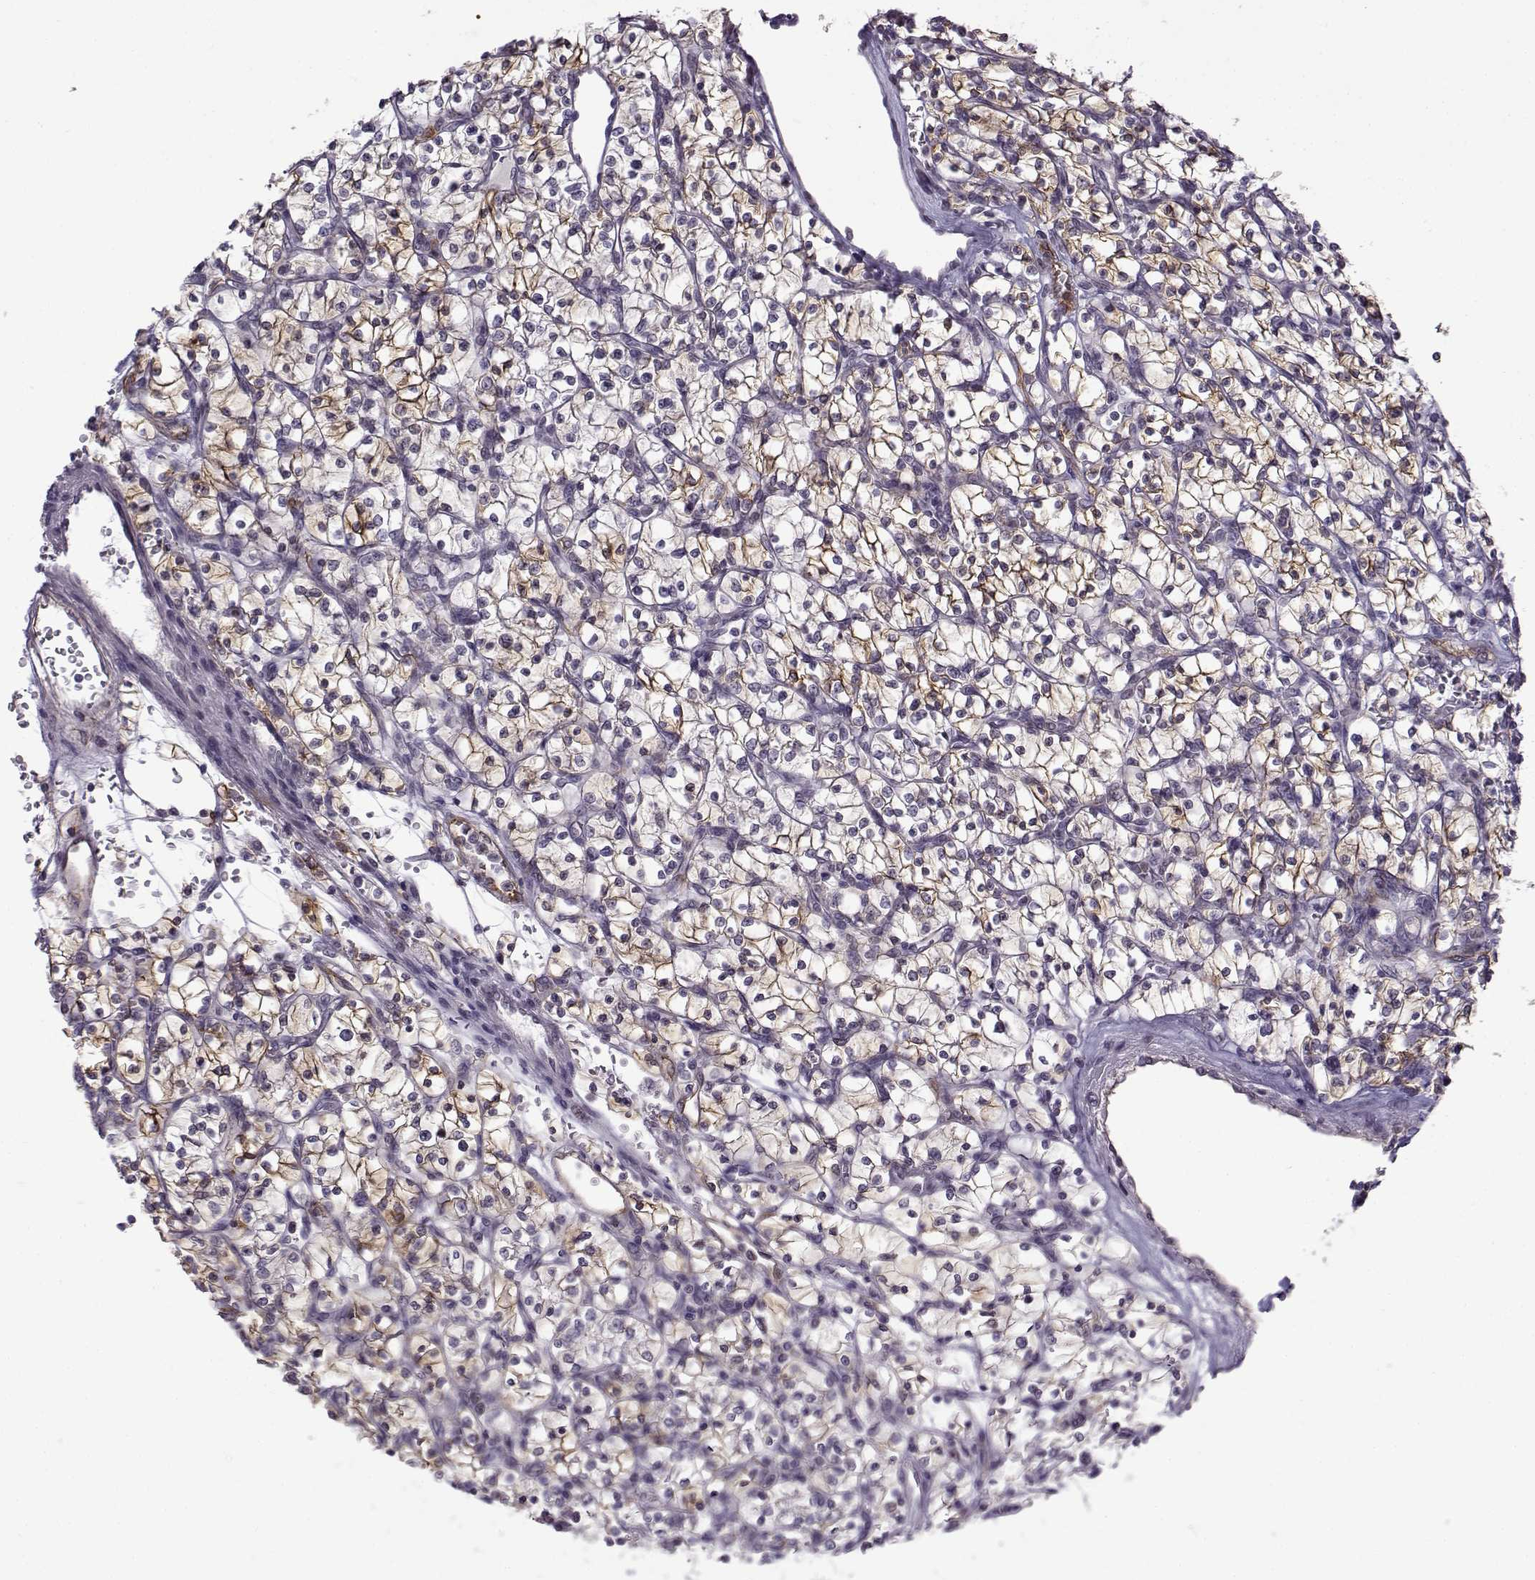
{"staining": {"intensity": "moderate", "quantity": "25%-75%", "location": "cytoplasmic/membranous"}, "tissue": "renal cancer", "cell_type": "Tumor cells", "image_type": "cancer", "snomed": [{"axis": "morphology", "description": "Adenocarcinoma, NOS"}, {"axis": "topography", "description": "Kidney"}], "caption": "A medium amount of moderate cytoplasmic/membranous positivity is seen in approximately 25%-75% of tumor cells in adenocarcinoma (renal) tissue. The staining was performed using DAB to visualize the protein expression in brown, while the nuclei were stained in blue with hematoxylin (Magnification: 20x).", "gene": "BACH1", "patient": {"sex": "female", "age": 64}}